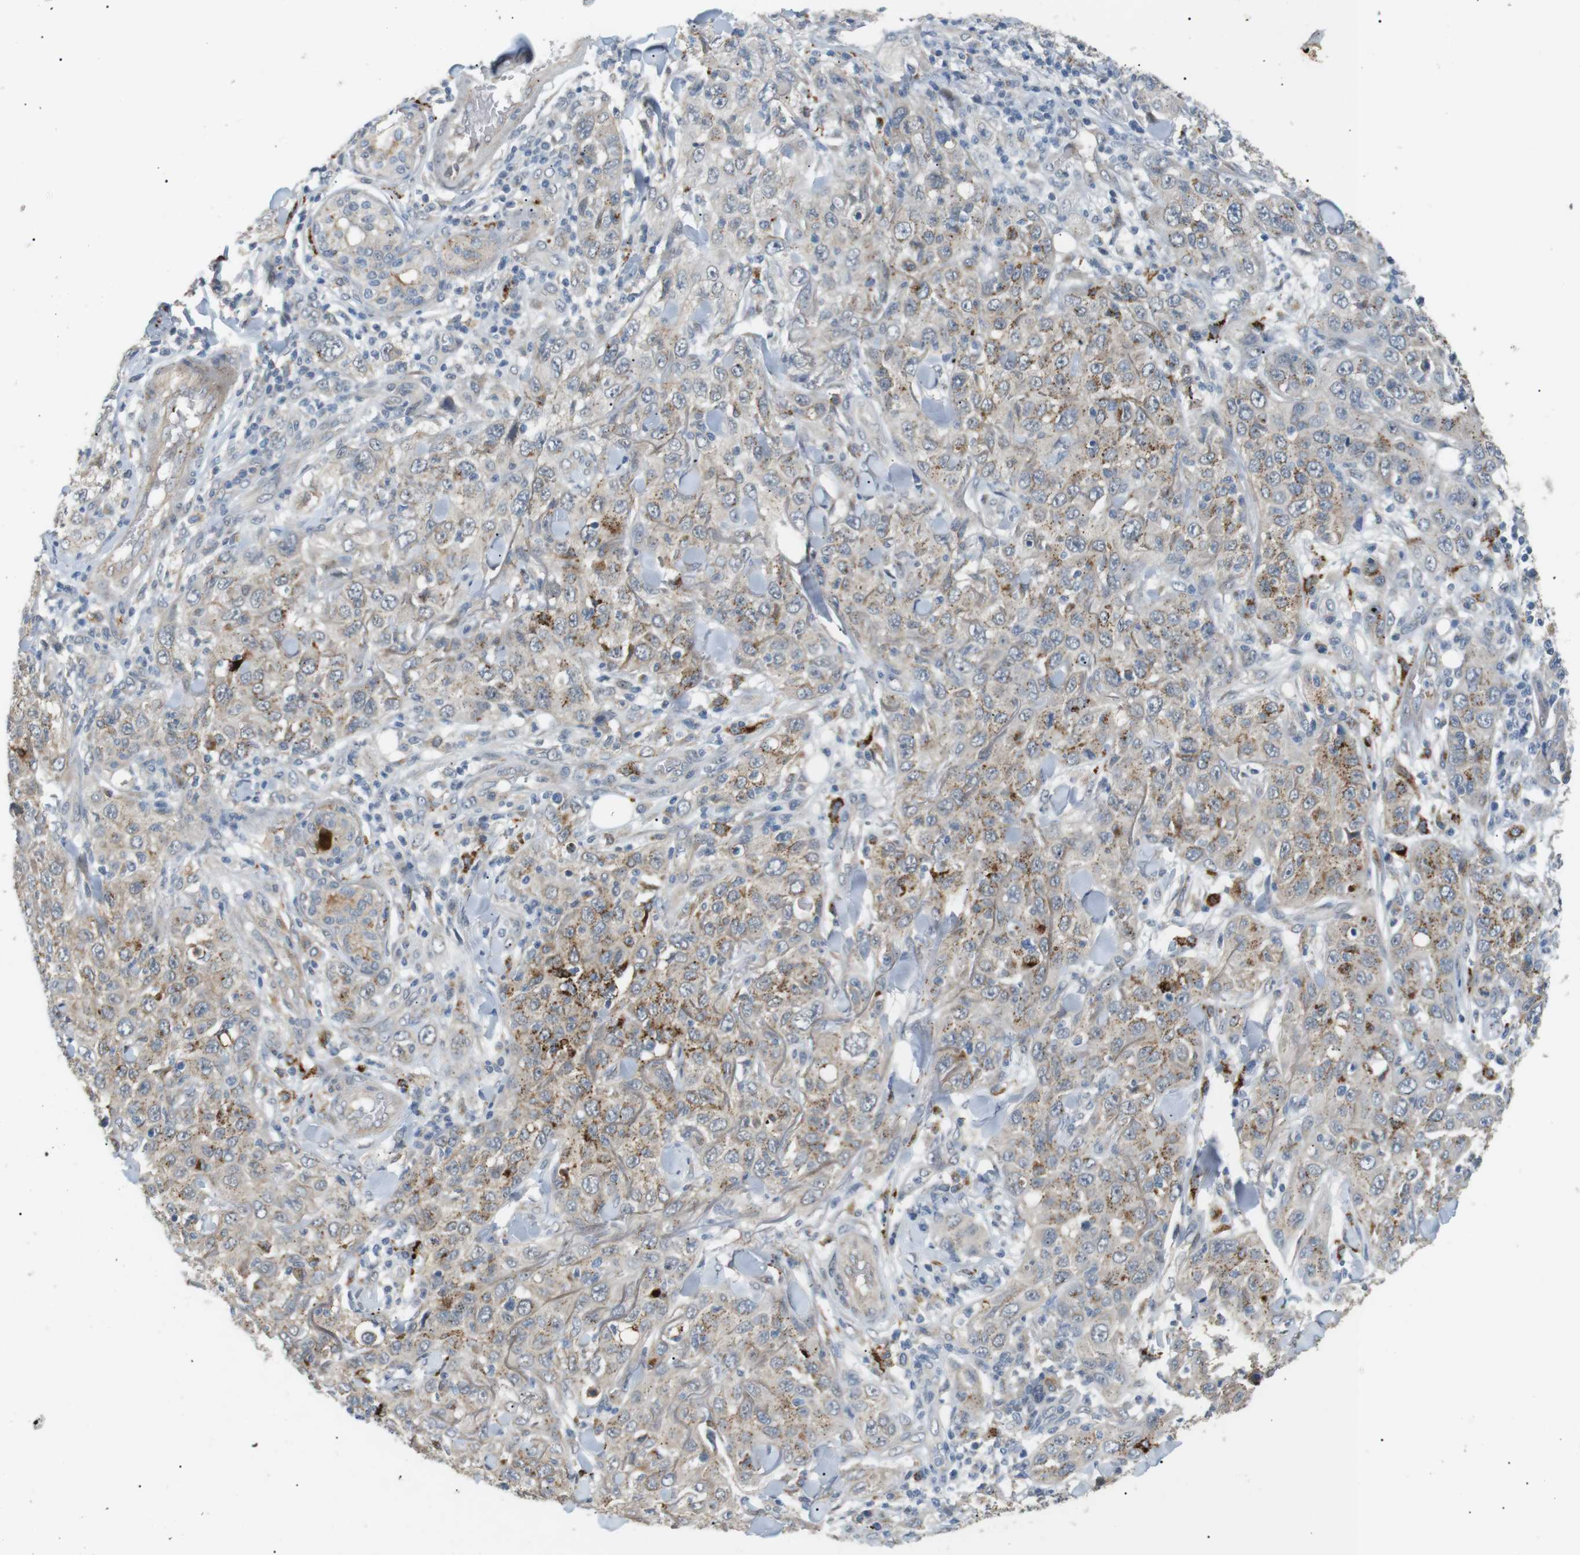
{"staining": {"intensity": "moderate", "quantity": "25%-75%", "location": "cytoplasmic/membranous"}, "tissue": "skin cancer", "cell_type": "Tumor cells", "image_type": "cancer", "snomed": [{"axis": "morphology", "description": "Squamous cell carcinoma, NOS"}, {"axis": "topography", "description": "Skin"}], "caption": "Immunohistochemical staining of human skin cancer exhibits medium levels of moderate cytoplasmic/membranous protein staining in approximately 25%-75% of tumor cells.", "gene": "B4GALNT2", "patient": {"sex": "female", "age": 88}}